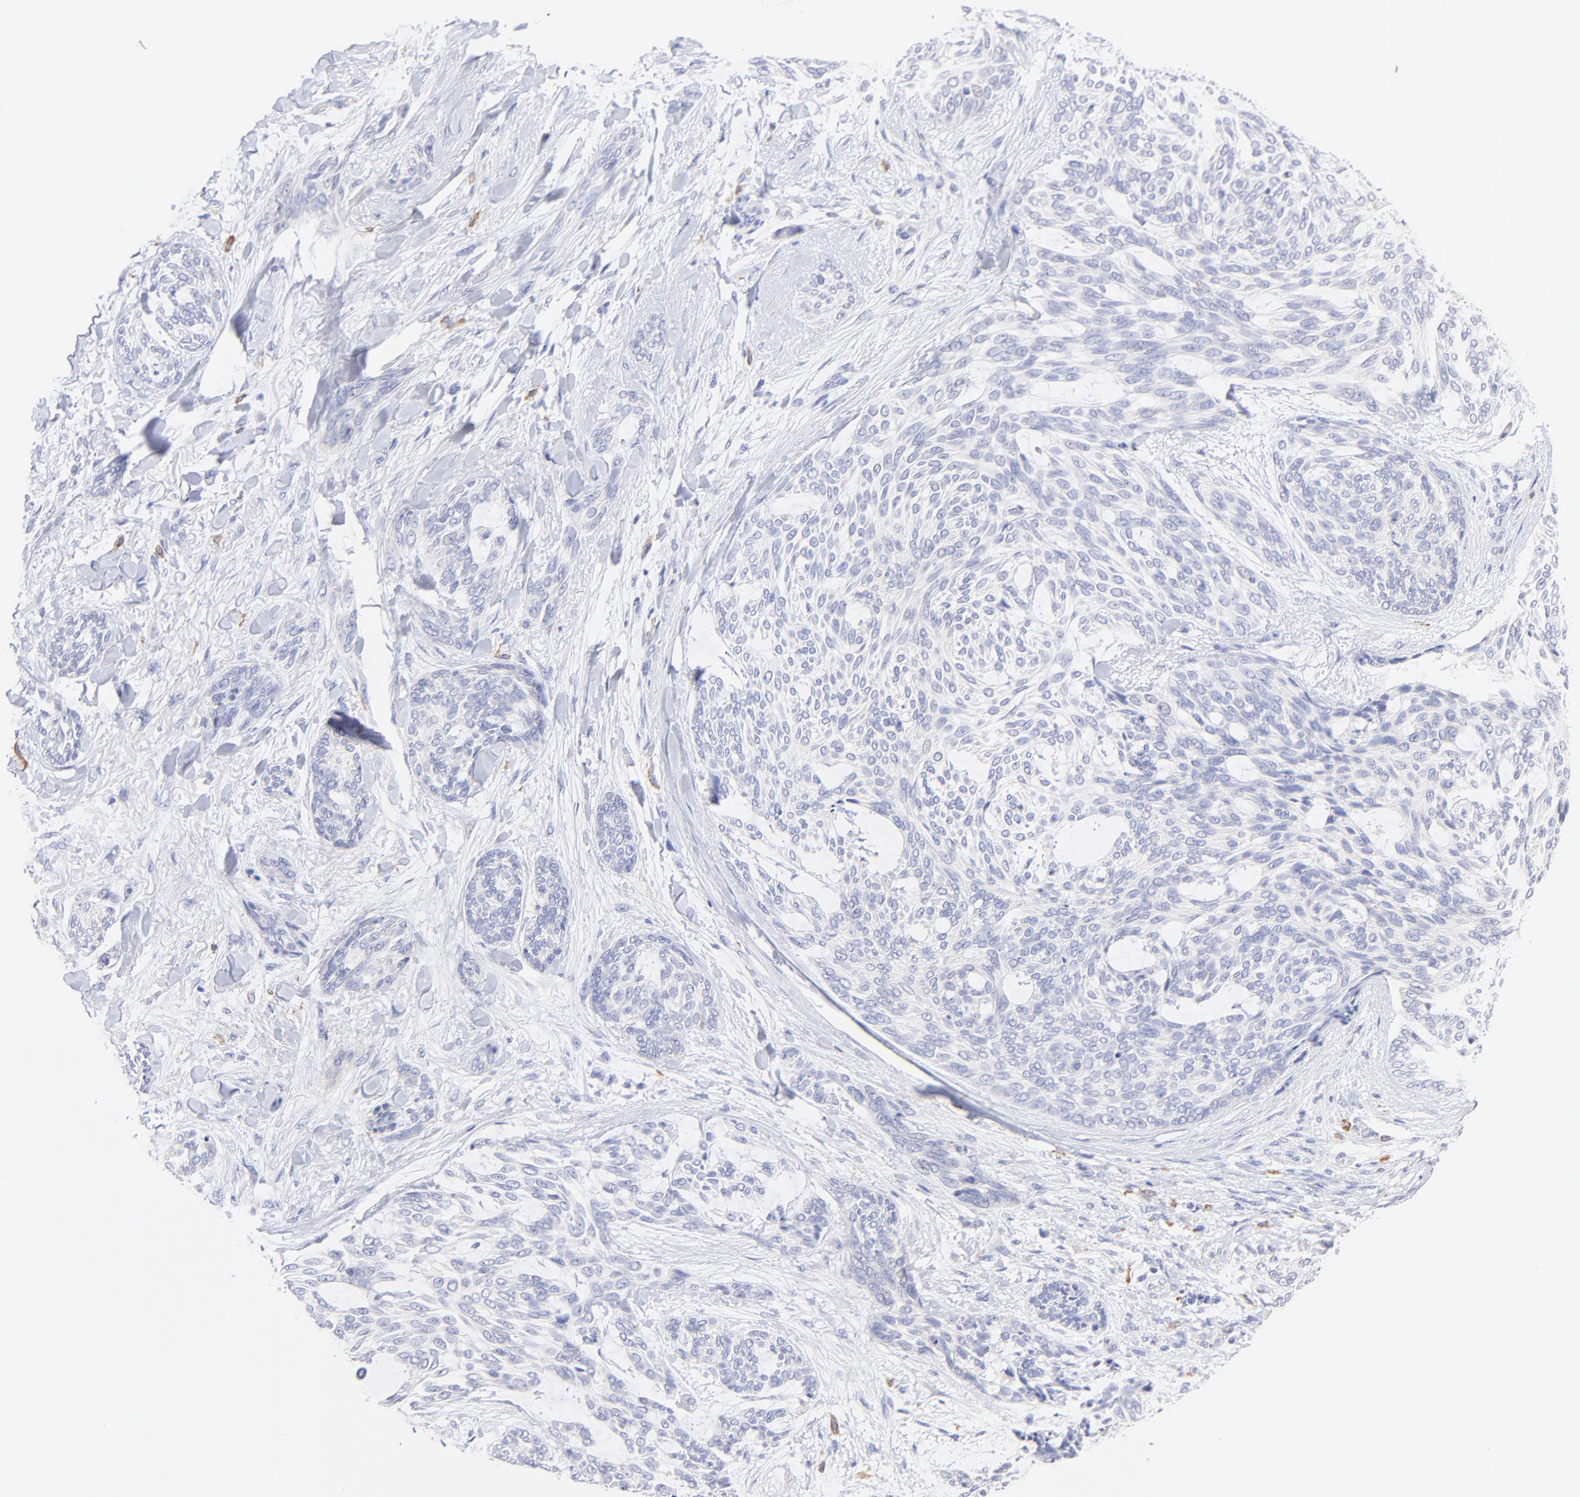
{"staining": {"intensity": "negative", "quantity": "none", "location": "none"}, "tissue": "skin cancer", "cell_type": "Tumor cells", "image_type": "cancer", "snomed": [{"axis": "morphology", "description": "Normal tissue, NOS"}, {"axis": "morphology", "description": "Basal cell carcinoma"}, {"axis": "topography", "description": "Skin"}], "caption": "Immunohistochemistry of human skin cancer (basal cell carcinoma) displays no positivity in tumor cells. (DAB (3,3'-diaminobenzidine) IHC with hematoxylin counter stain).", "gene": "EBP", "patient": {"sex": "female", "age": 71}}